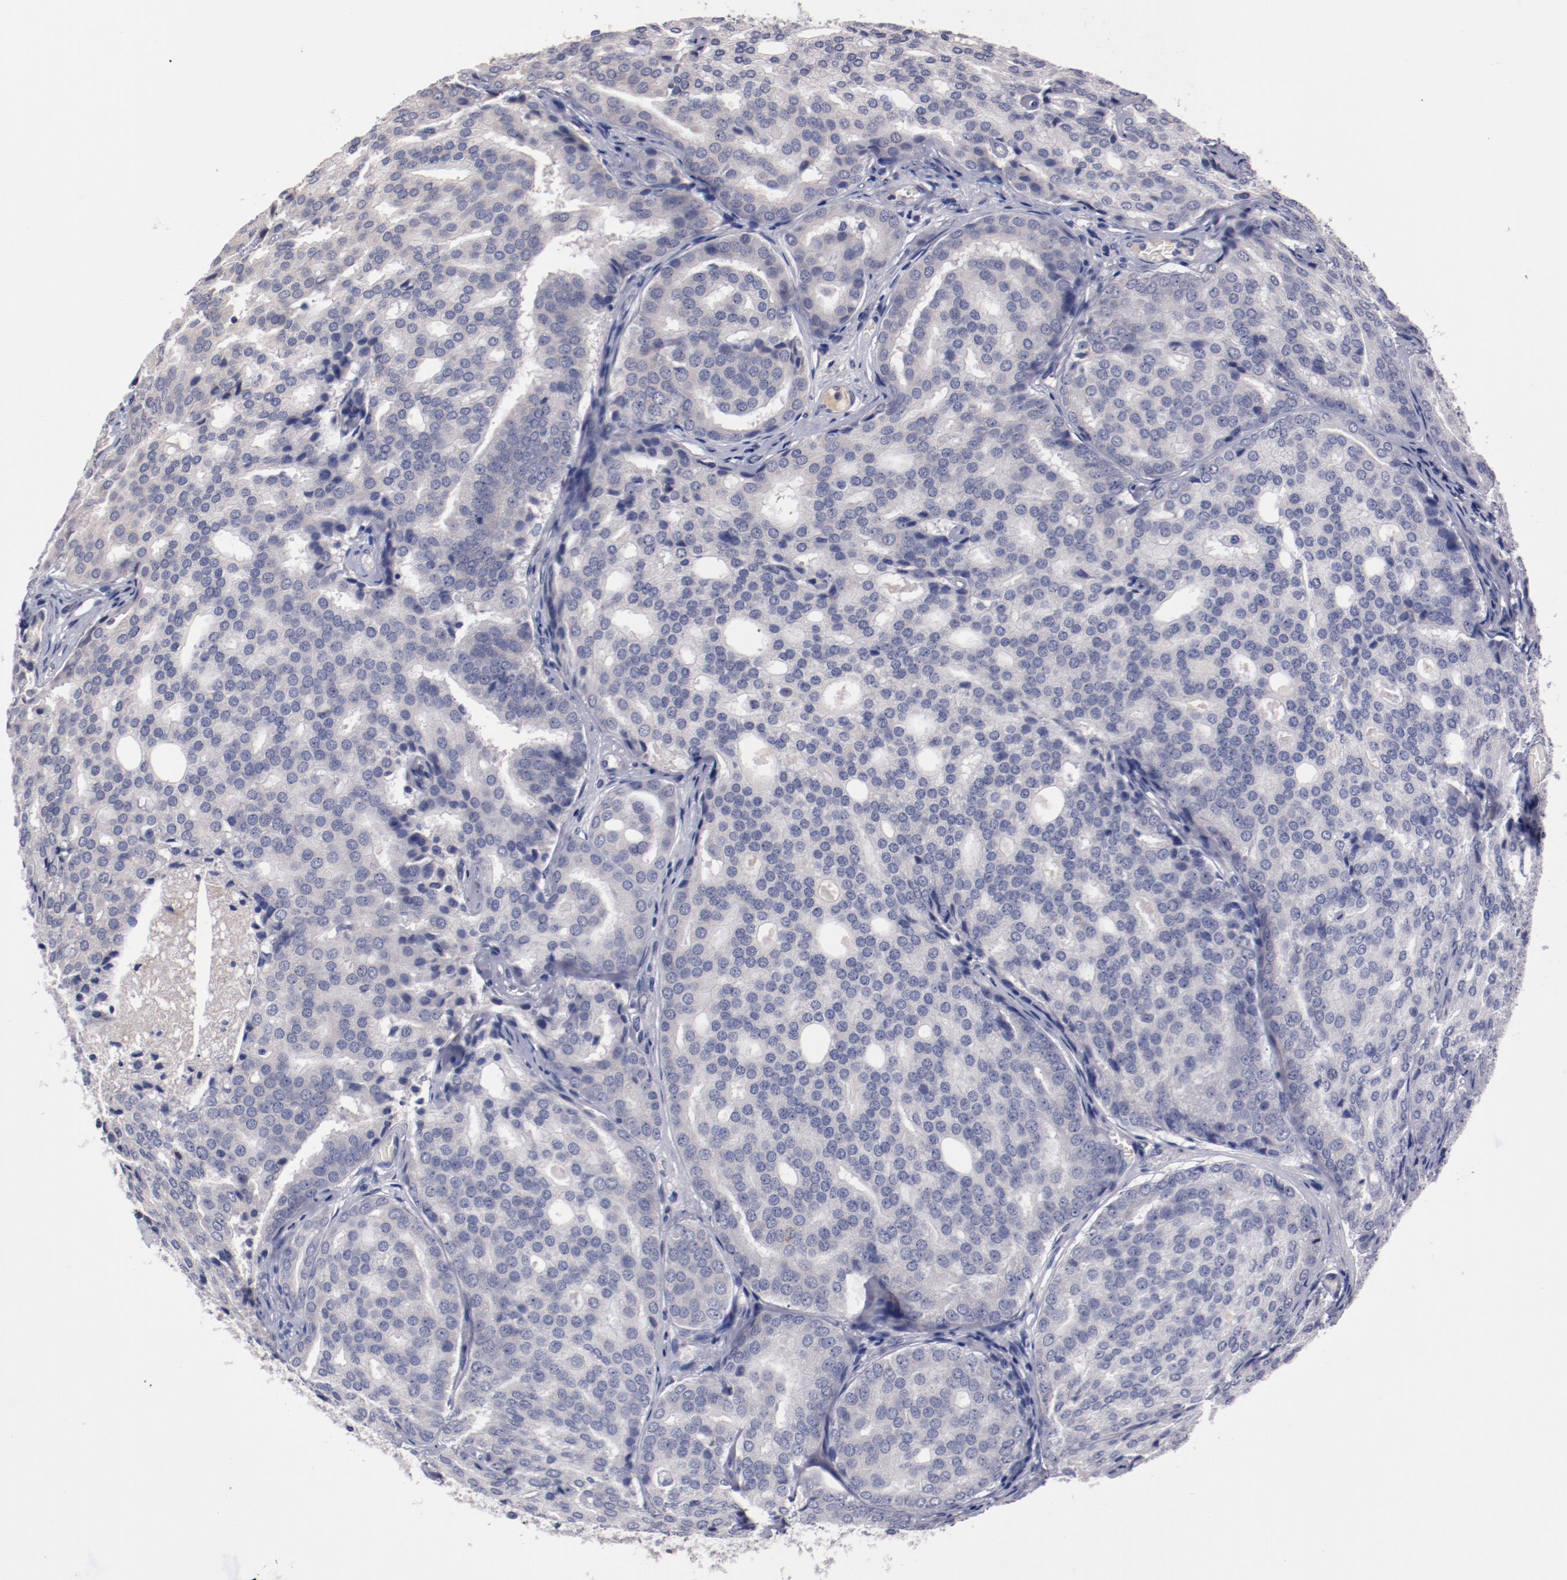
{"staining": {"intensity": "negative", "quantity": "none", "location": "none"}, "tissue": "prostate cancer", "cell_type": "Tumor cells", "image_type": "cancer", "snomed": [{"axis": "morphology", "description": "Adenocarcinoma, High grade"}, {"axis": "topography", "description": "Prostate"}], "caption": "Immunohistochemistry (IHC) micrograph of neoplastic tissue: human prostate cancer (adenocarcinoma (high-grade)) stained with DAB shows no significant protein positivity in tumor cells.", "gene": "FAM81A", "patient": {"sex": "male", "age": 64}}